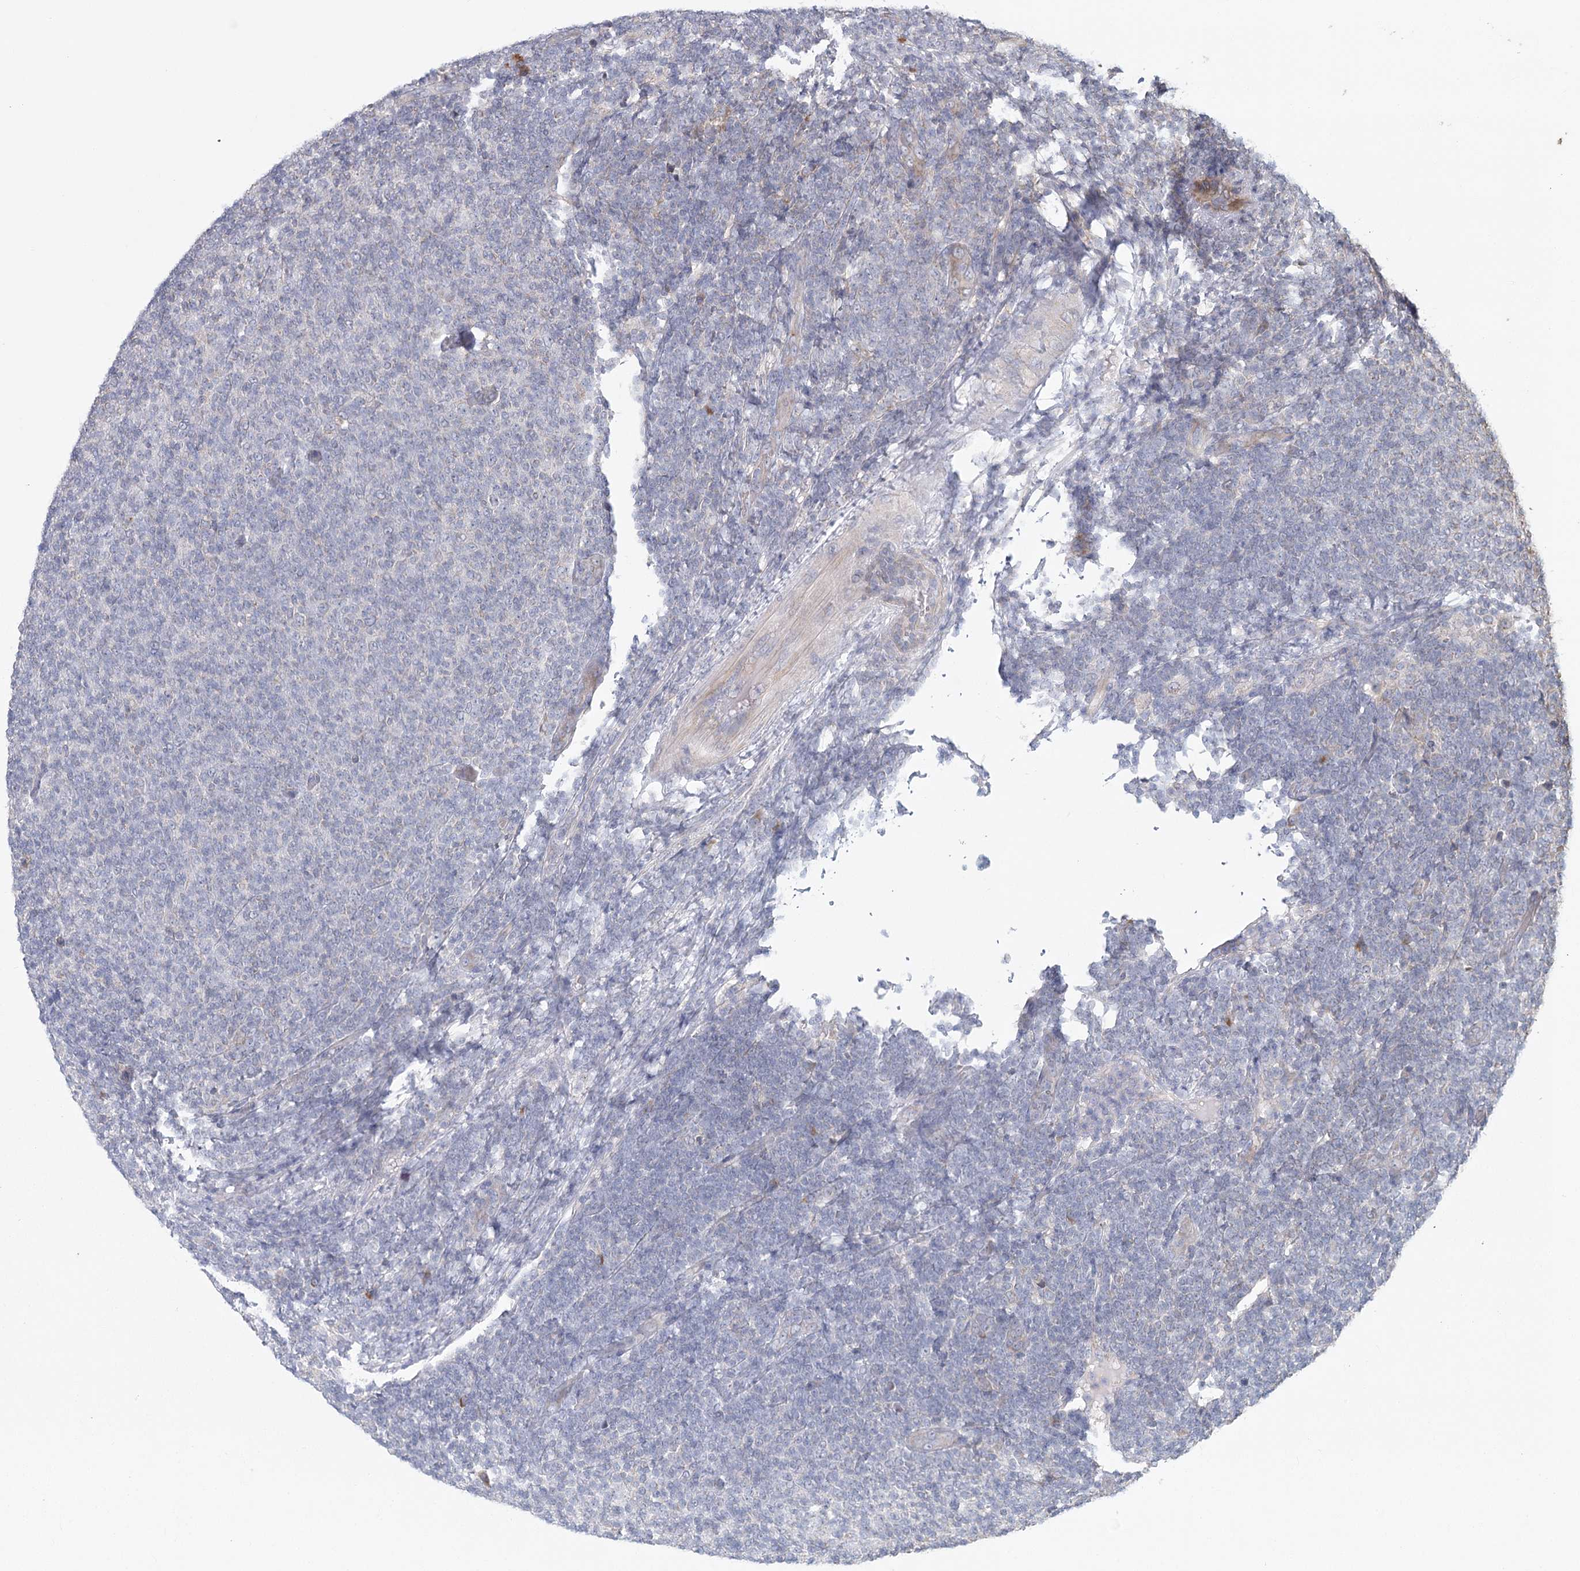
{"staining": {"intensity": "negative", "quantity": "none", "location": "none"}, "tissue": "lymphoma", "cell_type": "Tumor cells", "image_type": "cancer", "snomed": [{"axis": "morphology", "description": "Malignant lymphoma, non-Hodgkin's type, Low grade"}, {"axis": "topography", "description": "Lymph node"}], "caption": "This is a micrograph of immunohistochemistry staining of lymphoma, which shows no positivity in tumor cells.", "gene": "CNTLN", "patient": {"sex": "male", "age": 66}}